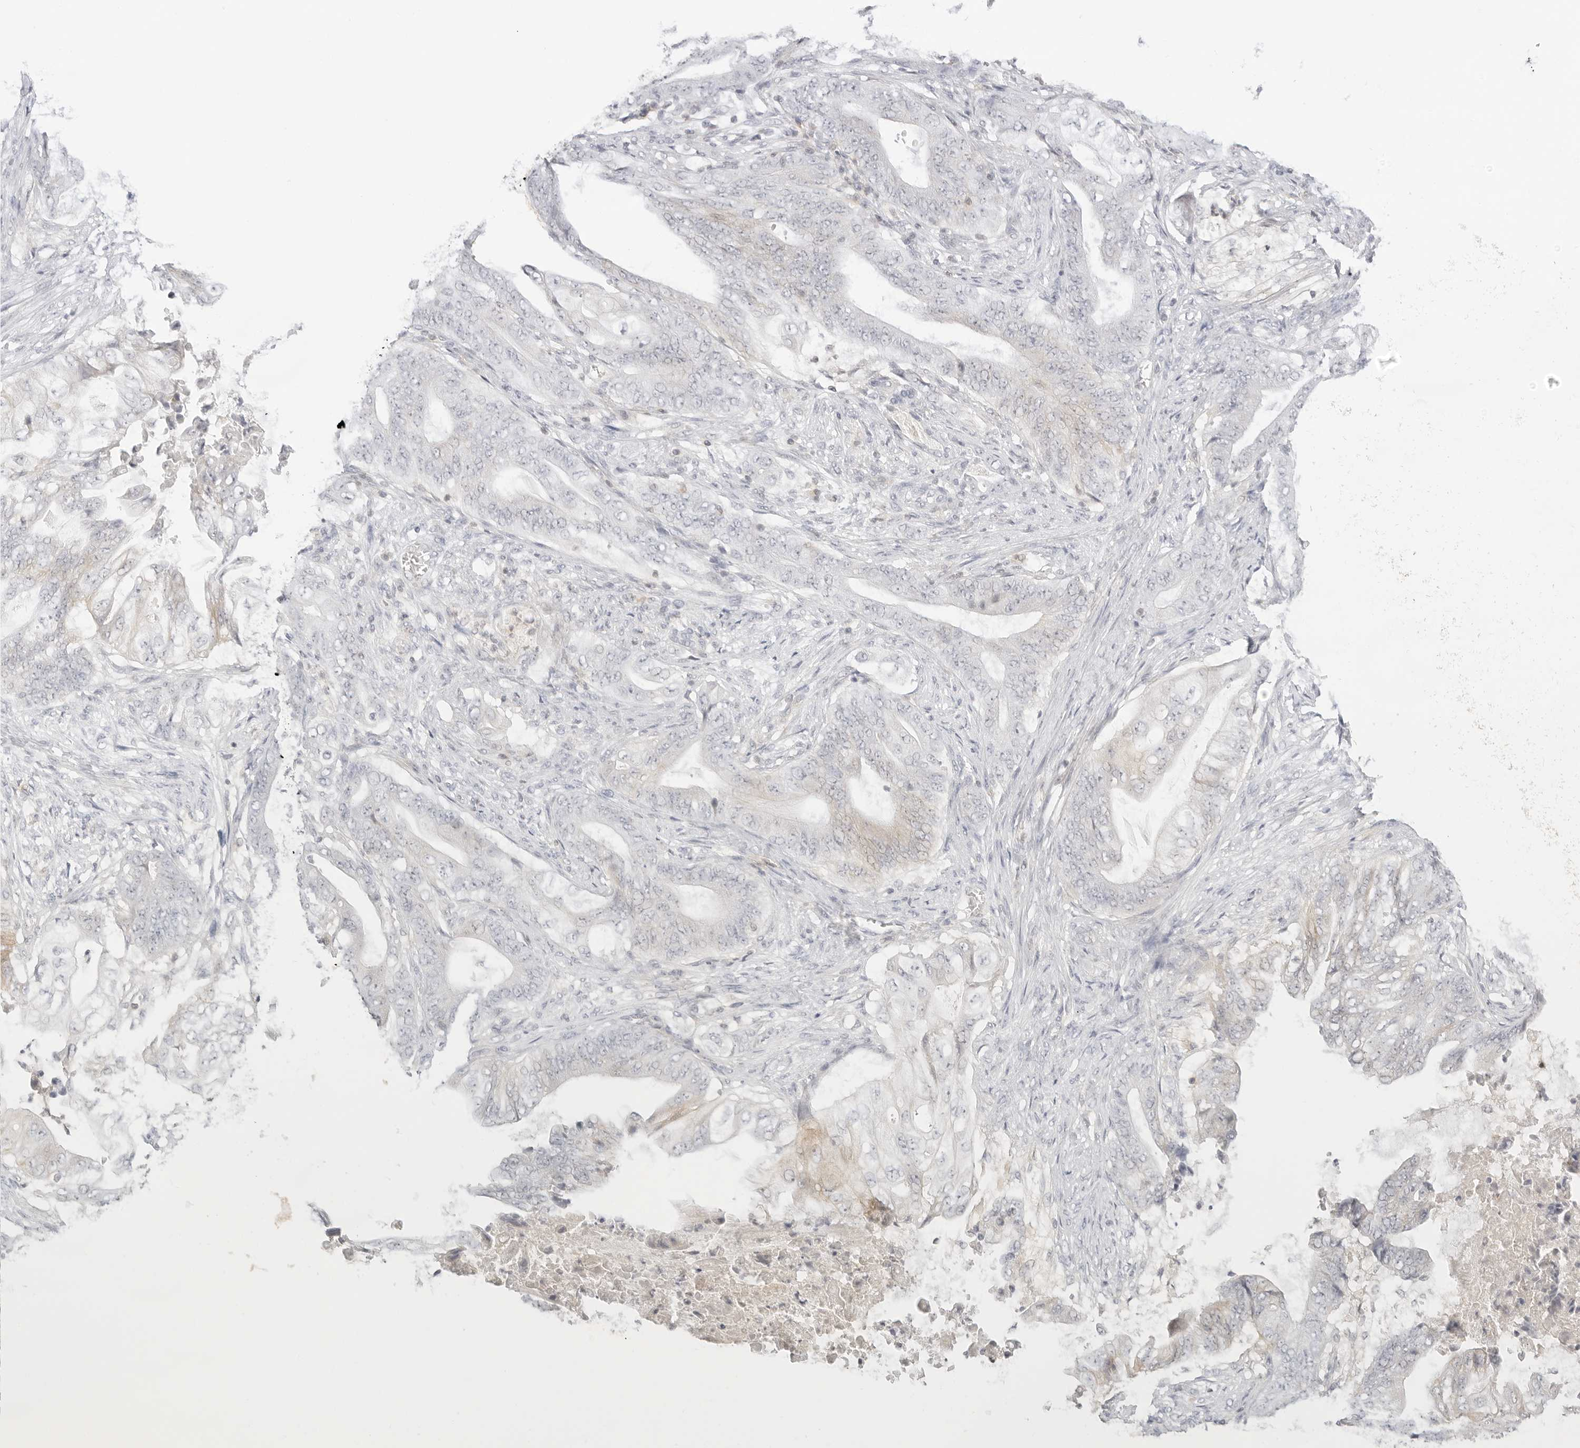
{"staining": {"intensity": "weak", "quantity": "<25%", "location": "cytoplasmic/membranous"}, "tissue": "stomach cancer", "cell_type": "Tumor cells", "image_type": "cancer", "snomed": [{"axis": "morphology", "description": "Adenocarcinoma, NOS"}, {"axis": "topography", "description": "Stomach"}], "caption": "Immunohistochemistry histopathology image of human stomach cancer (adenocarcinoma) stained for a protein (brown), which demonstrates no staining in tumor cells.", "gene": "TNFRSF14", "patient": {"sex": "female", "age": 73}}